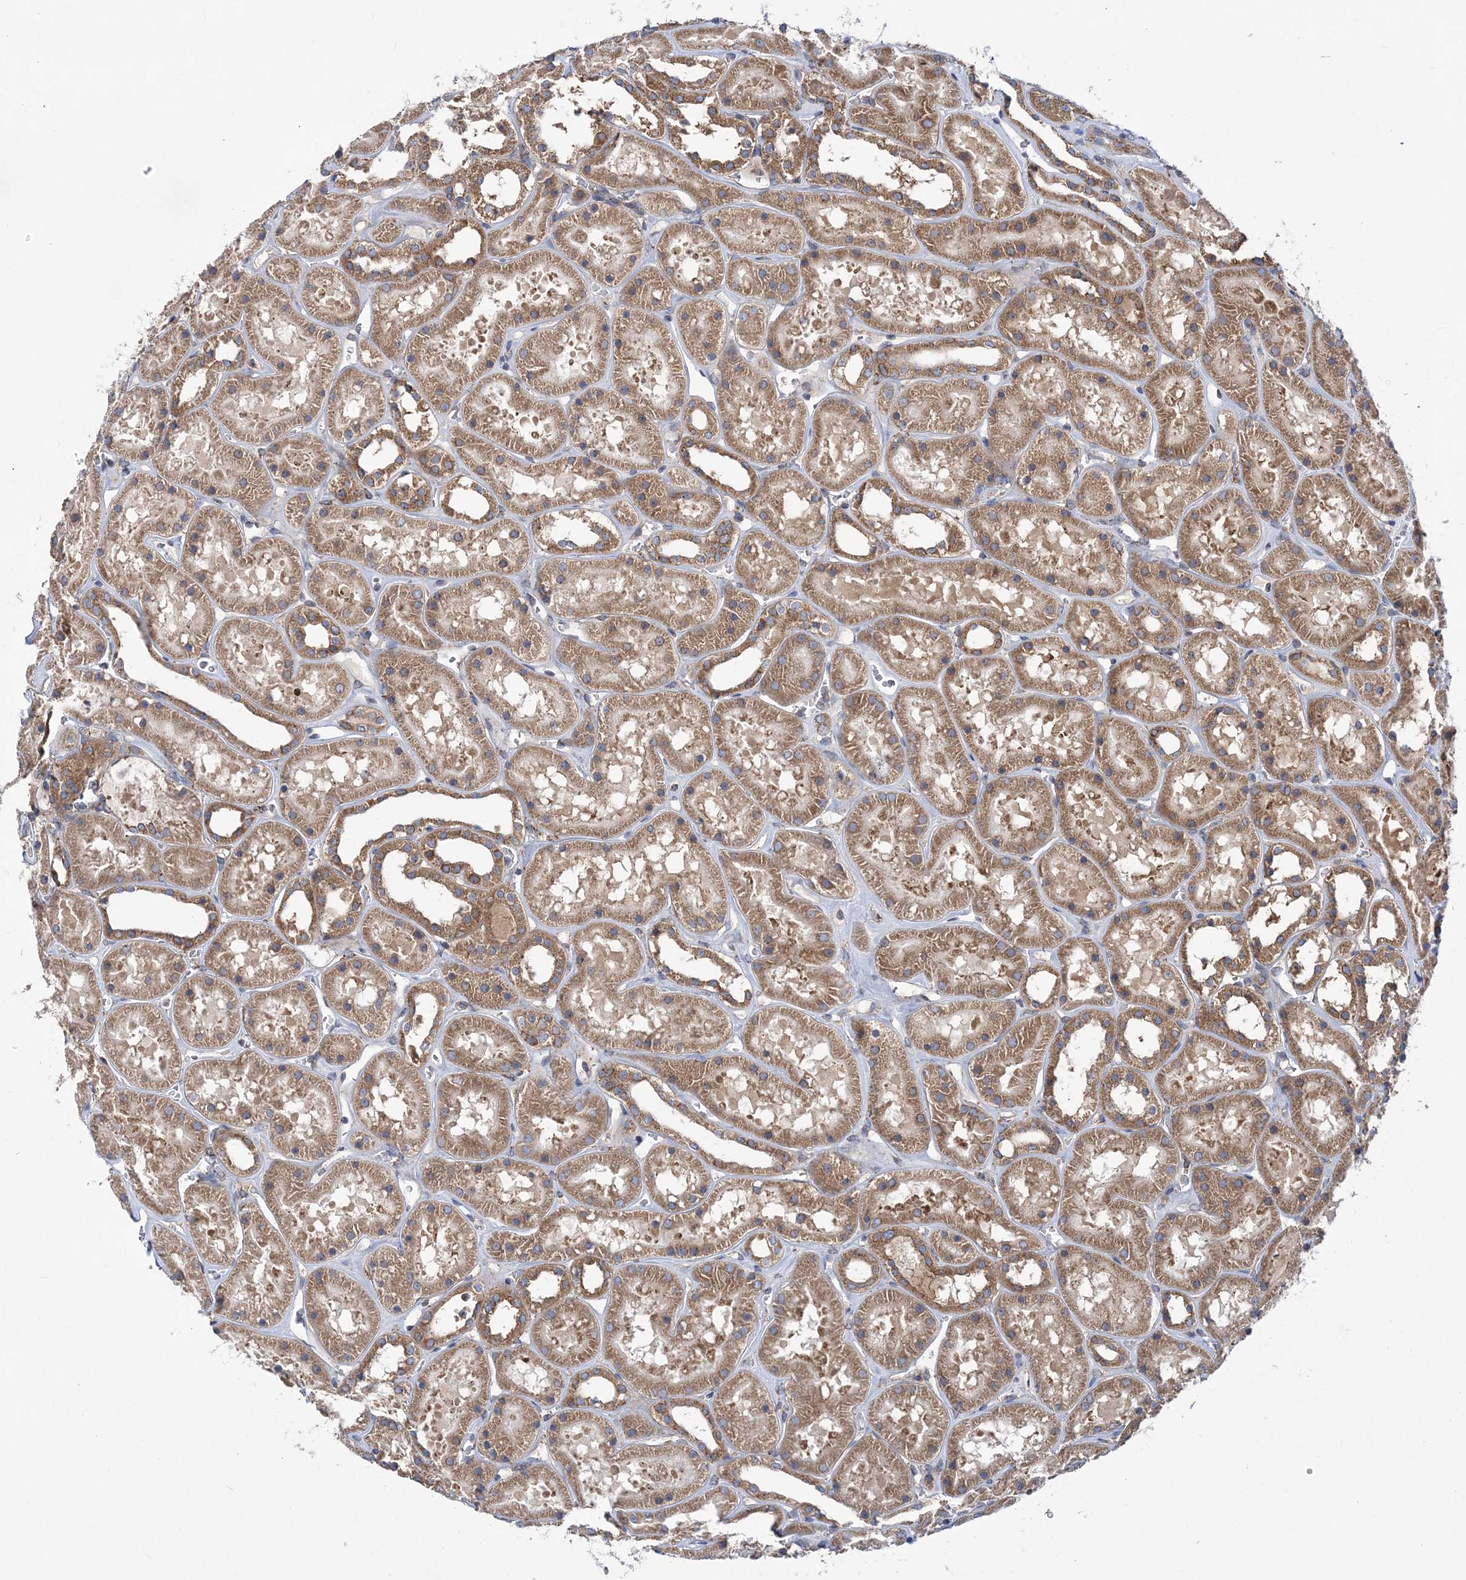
{"staining": {"intensity": "moderate", "quantity": "<25%", "location": "cytoplasmic/membranous"}, "tissue": "kidney", "cell_type": "Cells in glomeruli", "image_type": "normal", "snomed": [{"axis": "morphology", "description": "Normal tissue, NOS"}, {"axis": "topography", "description": "Kidney"}], "caption": "Normal kidney was stained to show a protein in brown. There is low levels of moderate cytoplasmic/membranous positivity in about <25% of cells in glomeruli.", "gene": "COPB2", "patient": {"sex": "female", "age": 41}}